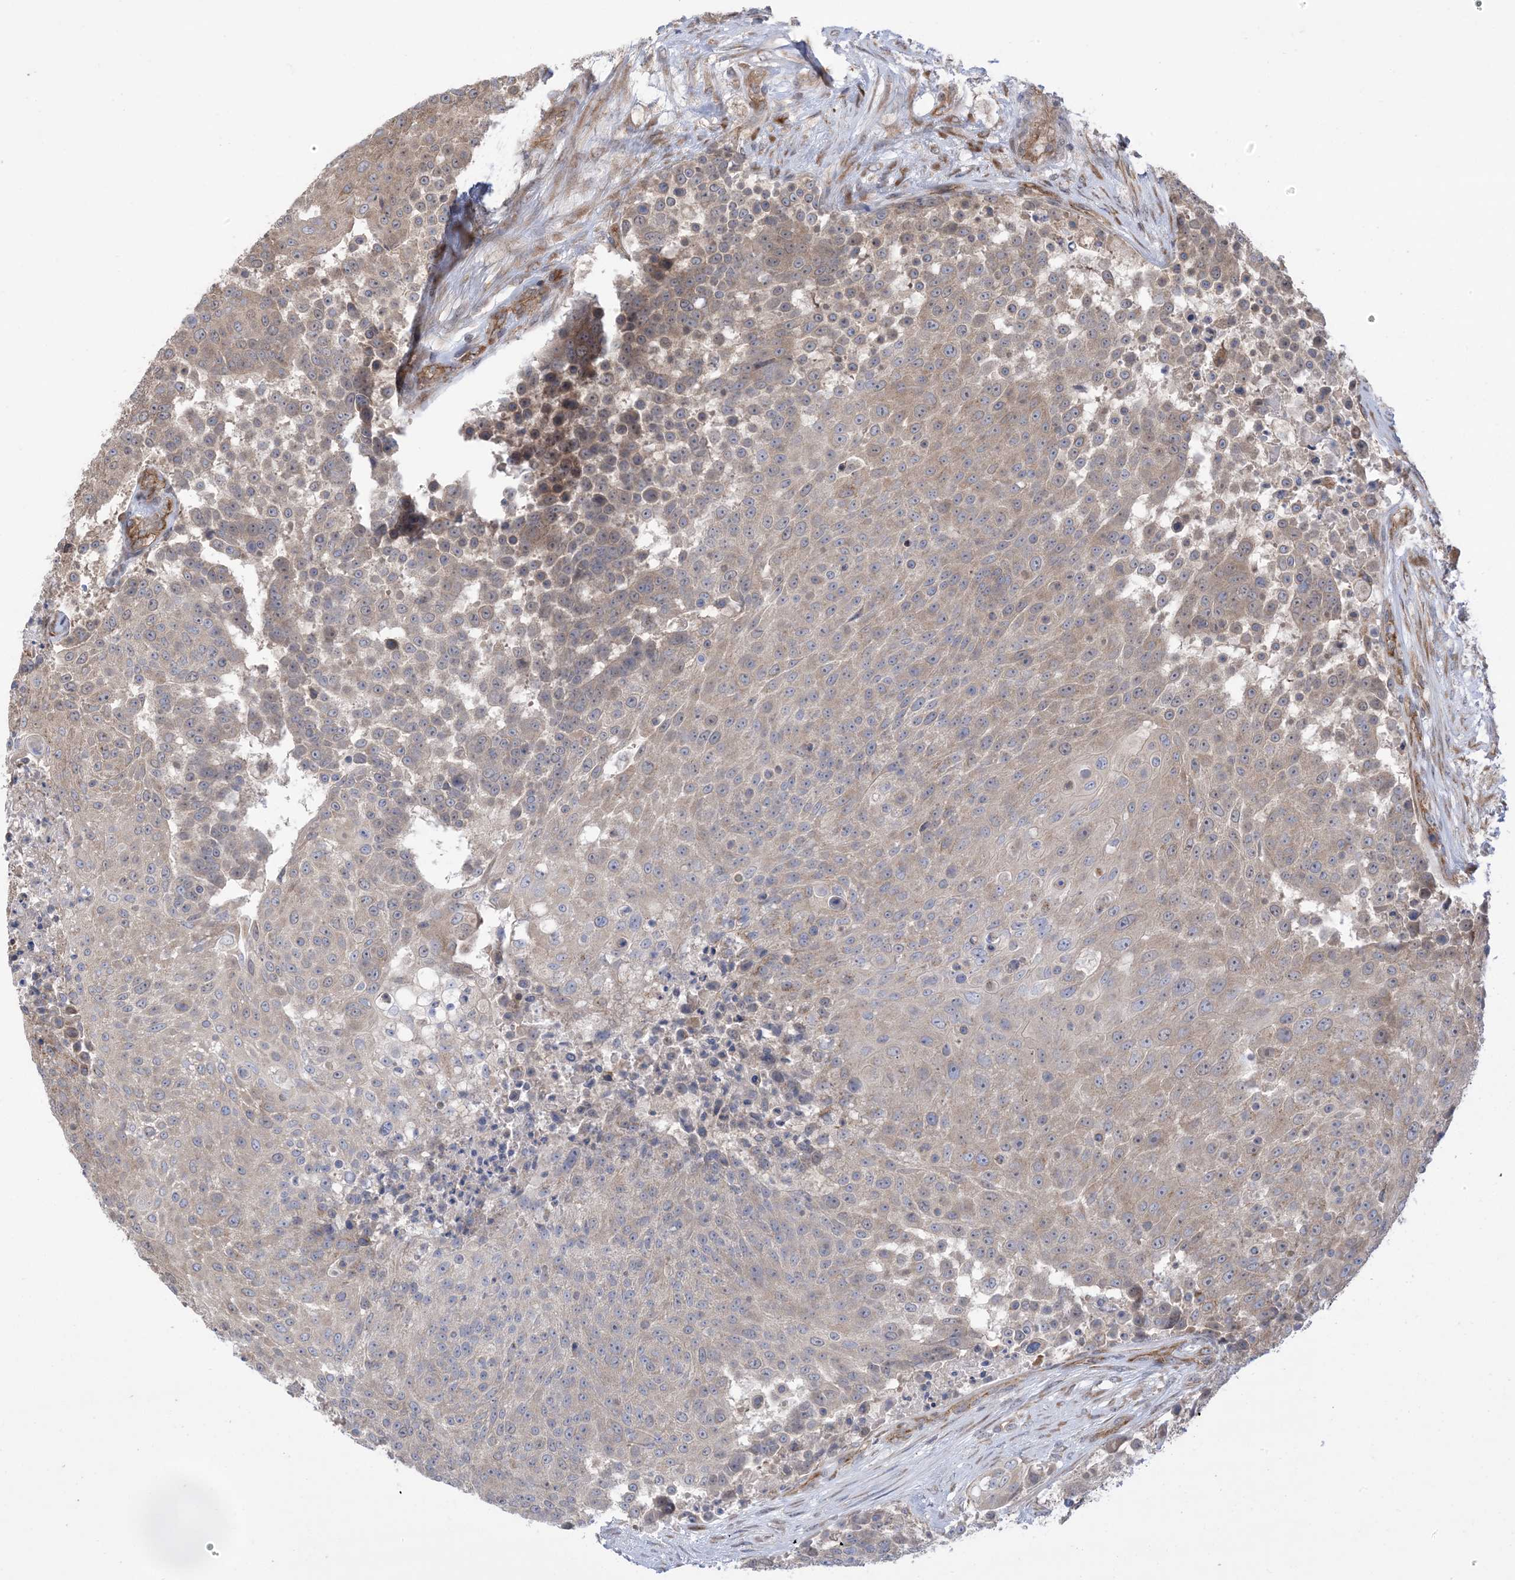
{"staining": {"intensity": "weak", "quantity": "<25%", "location": "cytoplasmic/membranous"}, "tissue": "urothelial cancer", "cell_type": "Tumor cells", "image_type": "cancer", "snomed": [{"axis": "morphology", "description": "Urothelial carcinoma, High grade"}, {"axis": "topography", "description": "Urinary bladder"}], "caption": "Immunohistochemical staining of human high-grade urothelial carcinoma displays no significant staining in tumor cells.", "gene": "CLEC16A", "patient": {"sex": "female", "age": 63}}